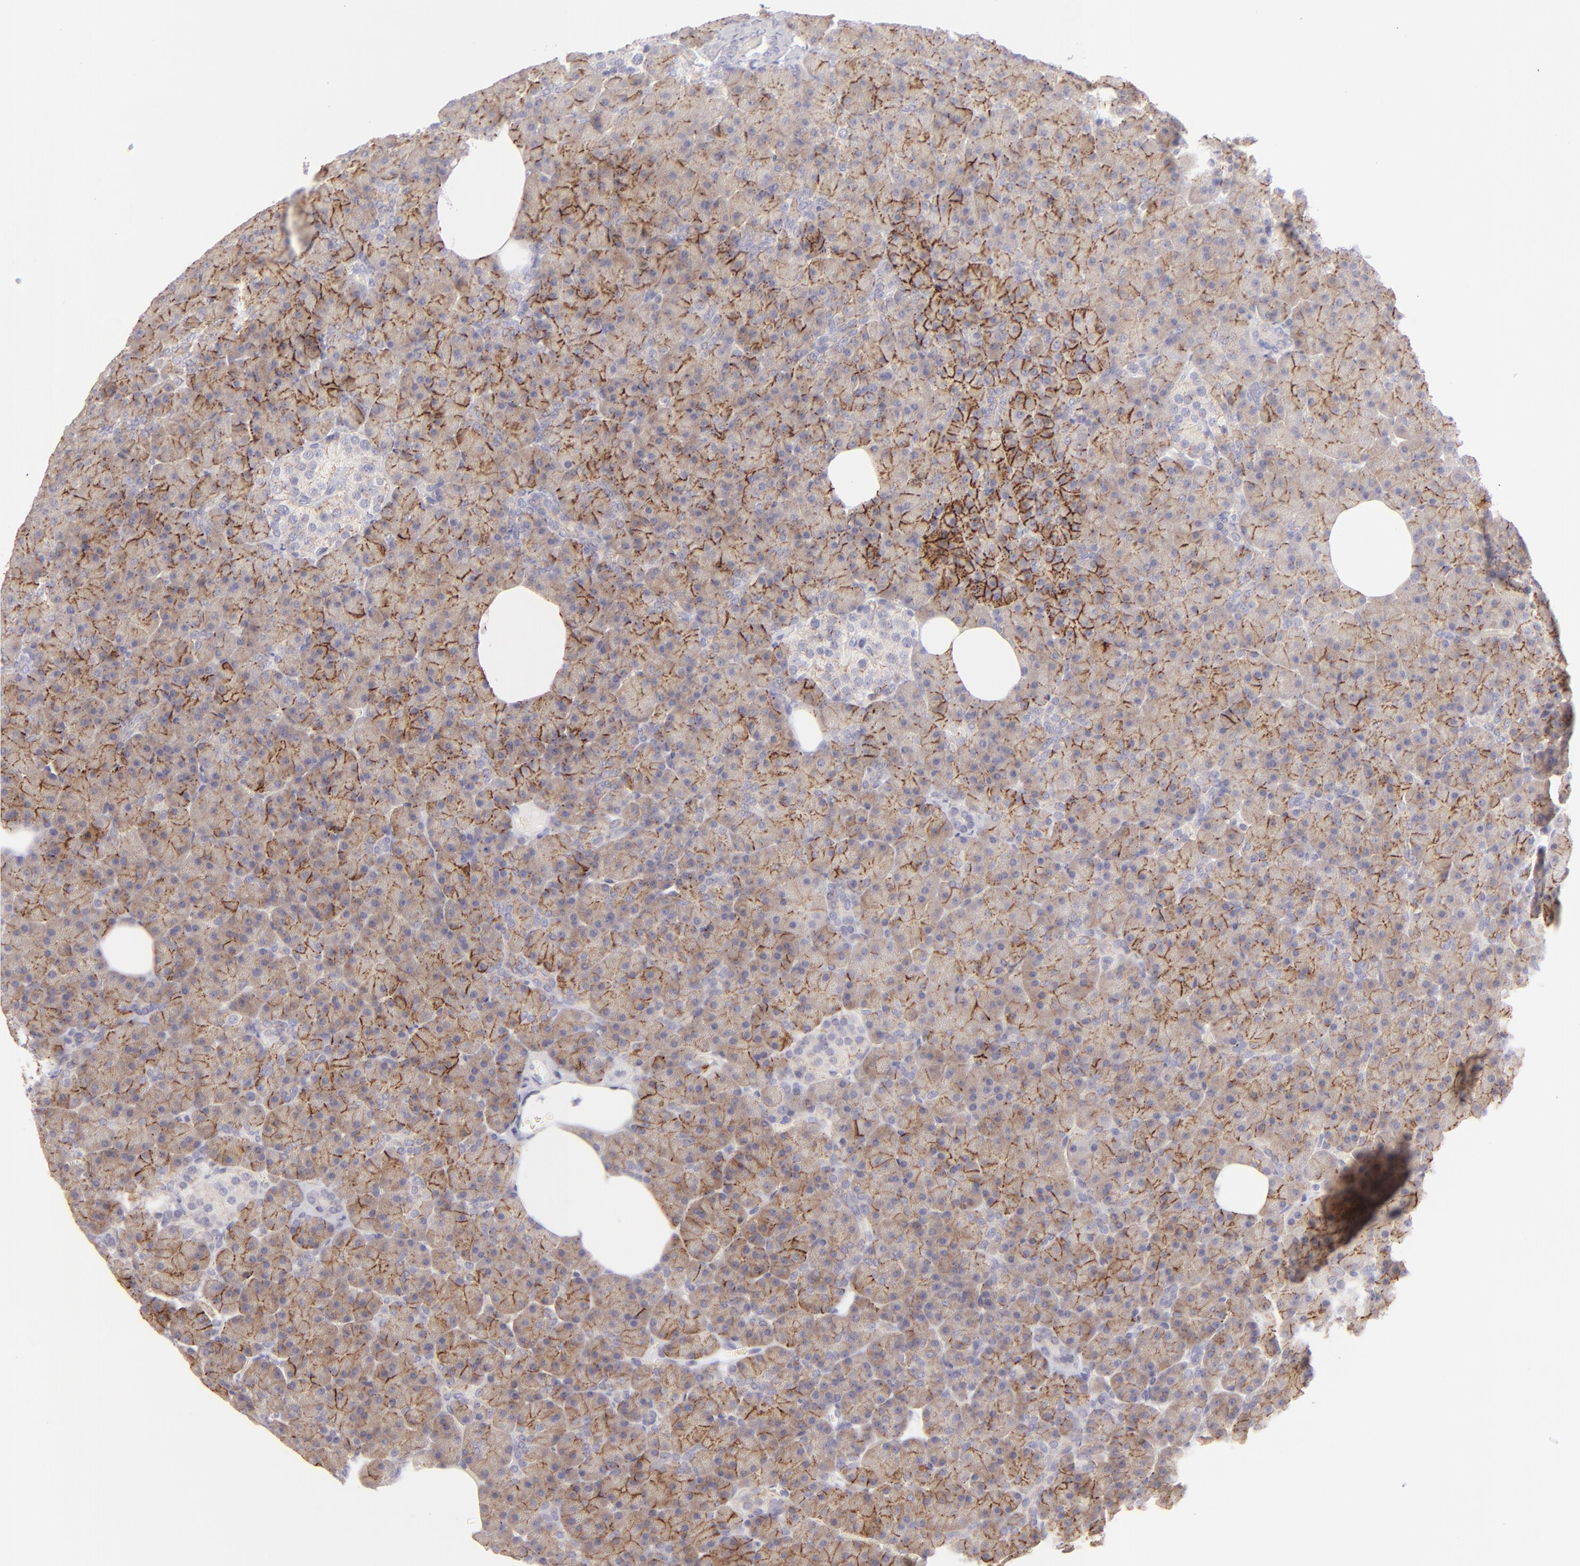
{"staining": {"intensity": "strong", "quantity": ">75%", "location": "cytoplasmic/membranous"}, "tissue": "pancreas", "cell_type": "Exocrine glandular cells", "image_type": "normal", "snomed": [{"axis": "morphology", "description": "Normal tissue, NOS"}, {"axis": "topography", "description": "Pancreas"}], "caption": "Immunohistochemistry (DAB (3,3'-diaminobenzidine)) staining of unremarkable human pancreas reveals strong cytoplasmic/membranous protein positivity in about >75% of exocrine glandular cells.", "gene": "CLDN4", "patient": {"sex": "female", "age": 35}}